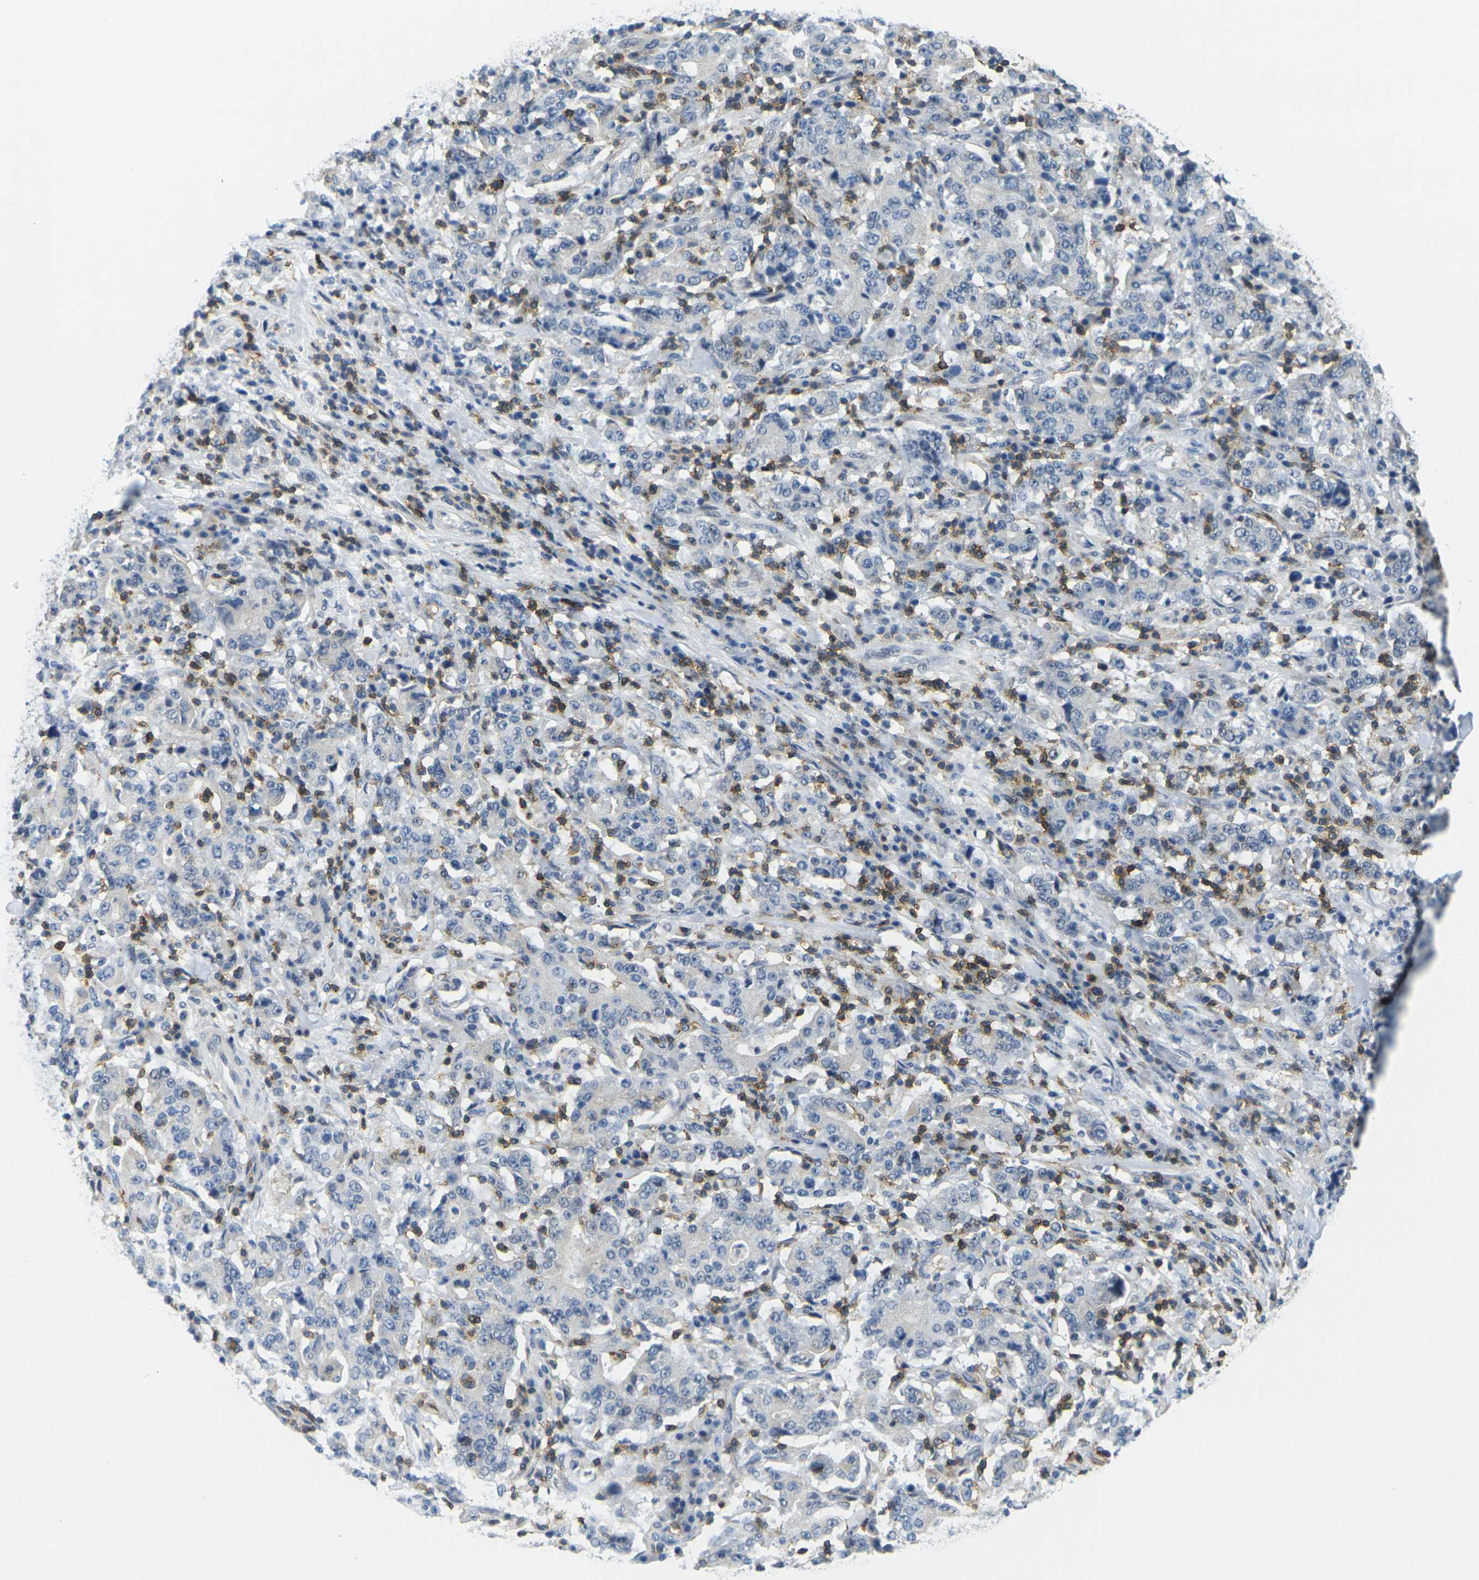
{"staining": {"intensity": "negative", "quantity": "none", "location": "none"}, "tissue": "stomach cancer", "cell_type": "Tumor cells", "image_type": "cancer", "snomed": [{"axis": "morphology", "description": "Normal tissue, NOS"}, {"axis": "morphology", "description": "Adenocarcinoma, NOS"}, {"axis": "topography", "description": "Stomach, upper"}, {"axis": "topography", "description": "Stomach"}], "caption": "Human stomach cancer stained for a protein using IHC demonstrates no positivity in tumor cells.", "gene": "CD3D", "patient": {"sex": "male", "age": 59}}